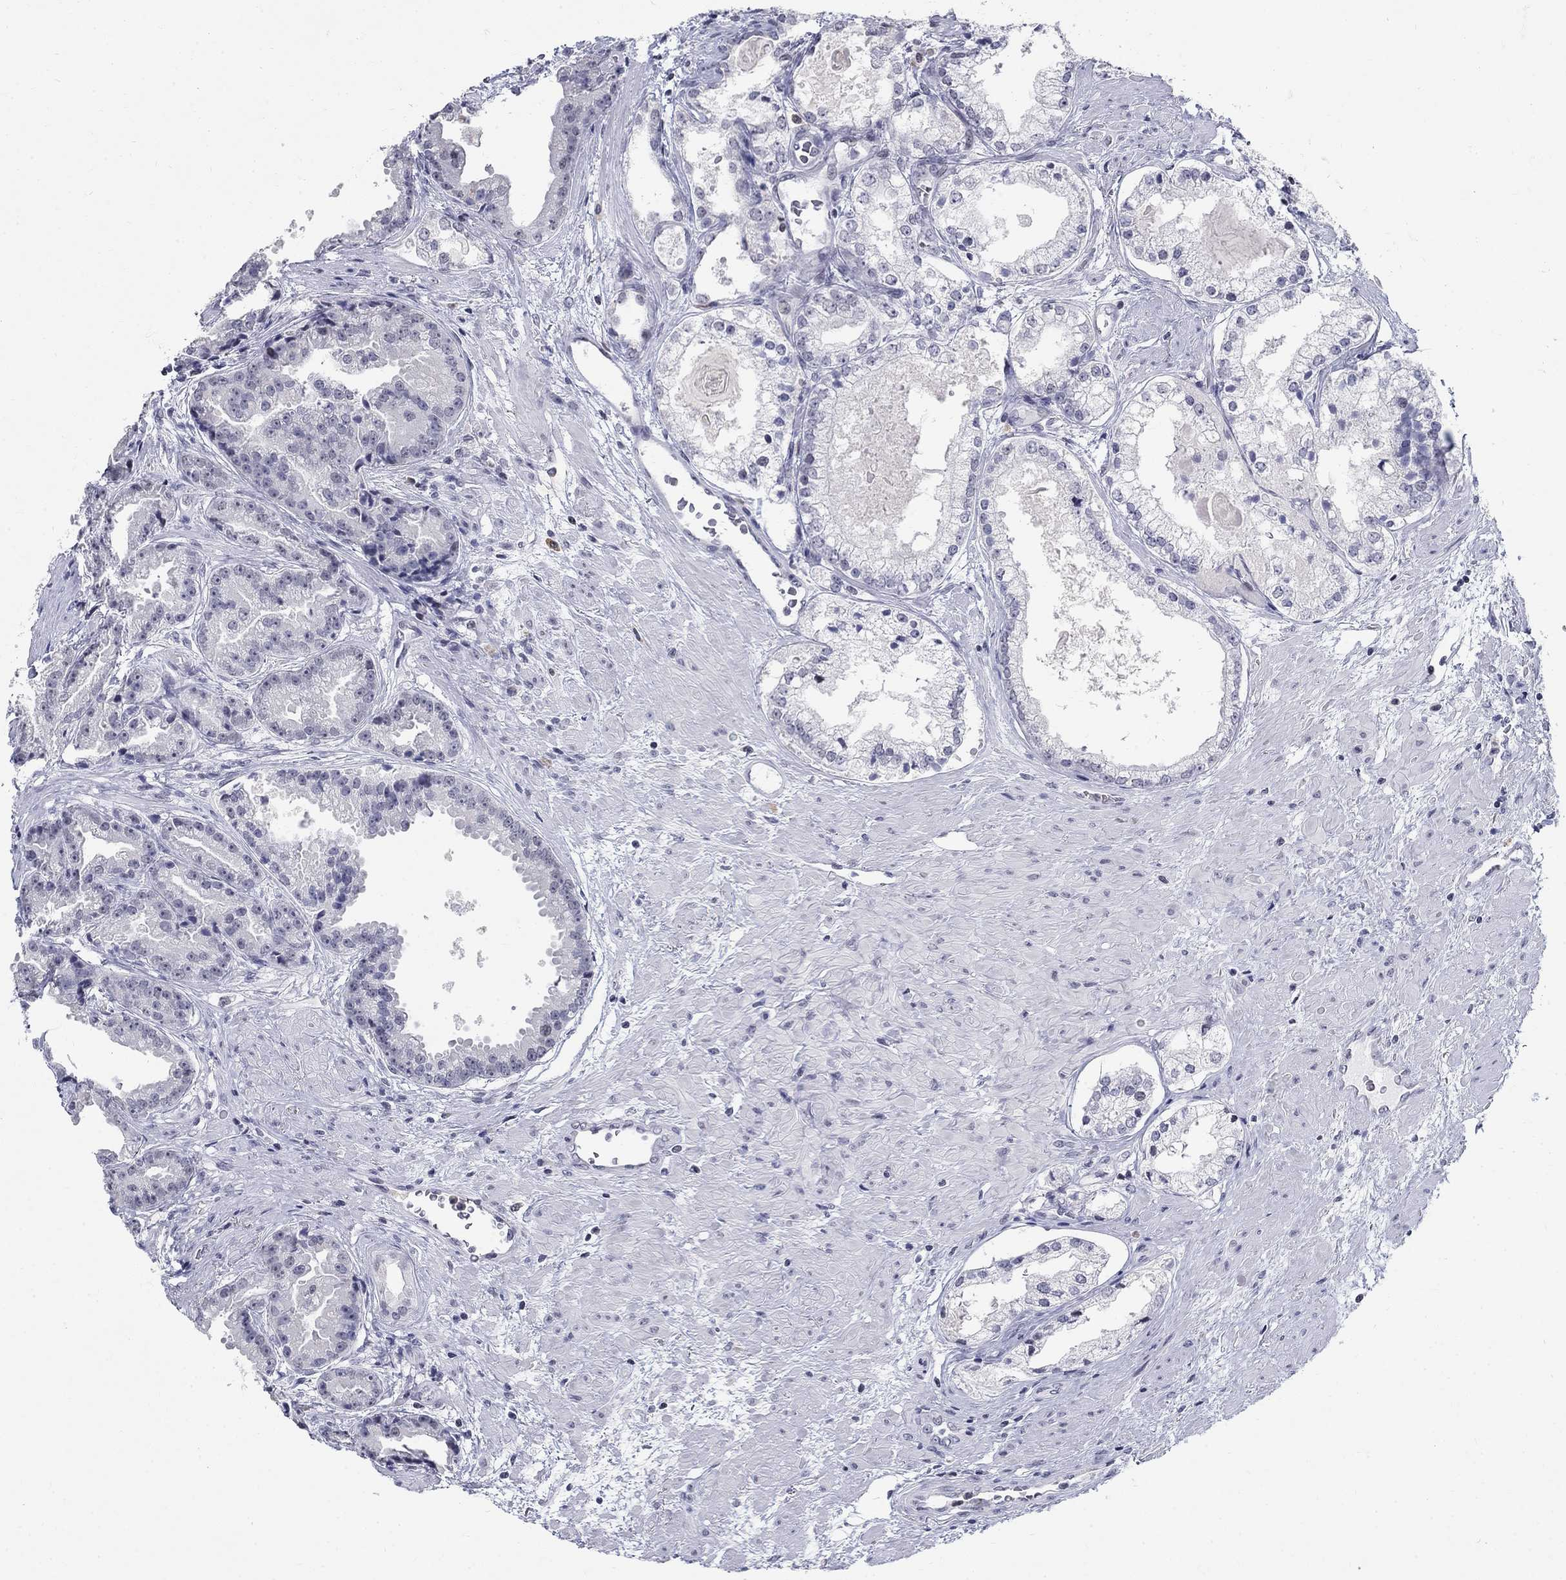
{"staining": {"intensity": "negative", "quantity": "none", "location": "none"}, "tissue": "prostate cancer", "cell_type": "Tumor cells", "image_type": "cancer", "snomed": [{"axis": "morphology", "description": "Adenocarcinoma, NOS"}, {"axis": "morphology", "description": "Adenocarcinoma, High grade"}, {"axis": "topography", "description": "Prostate"}], "caption": "DAB immunohistochemical staining of human prostate cancer demonstrates no significant positivity in tumor cells. Nuclei are stained in blue.", "gene": "BHLHE22", "patient": {"sex": "male", "age": 64}}